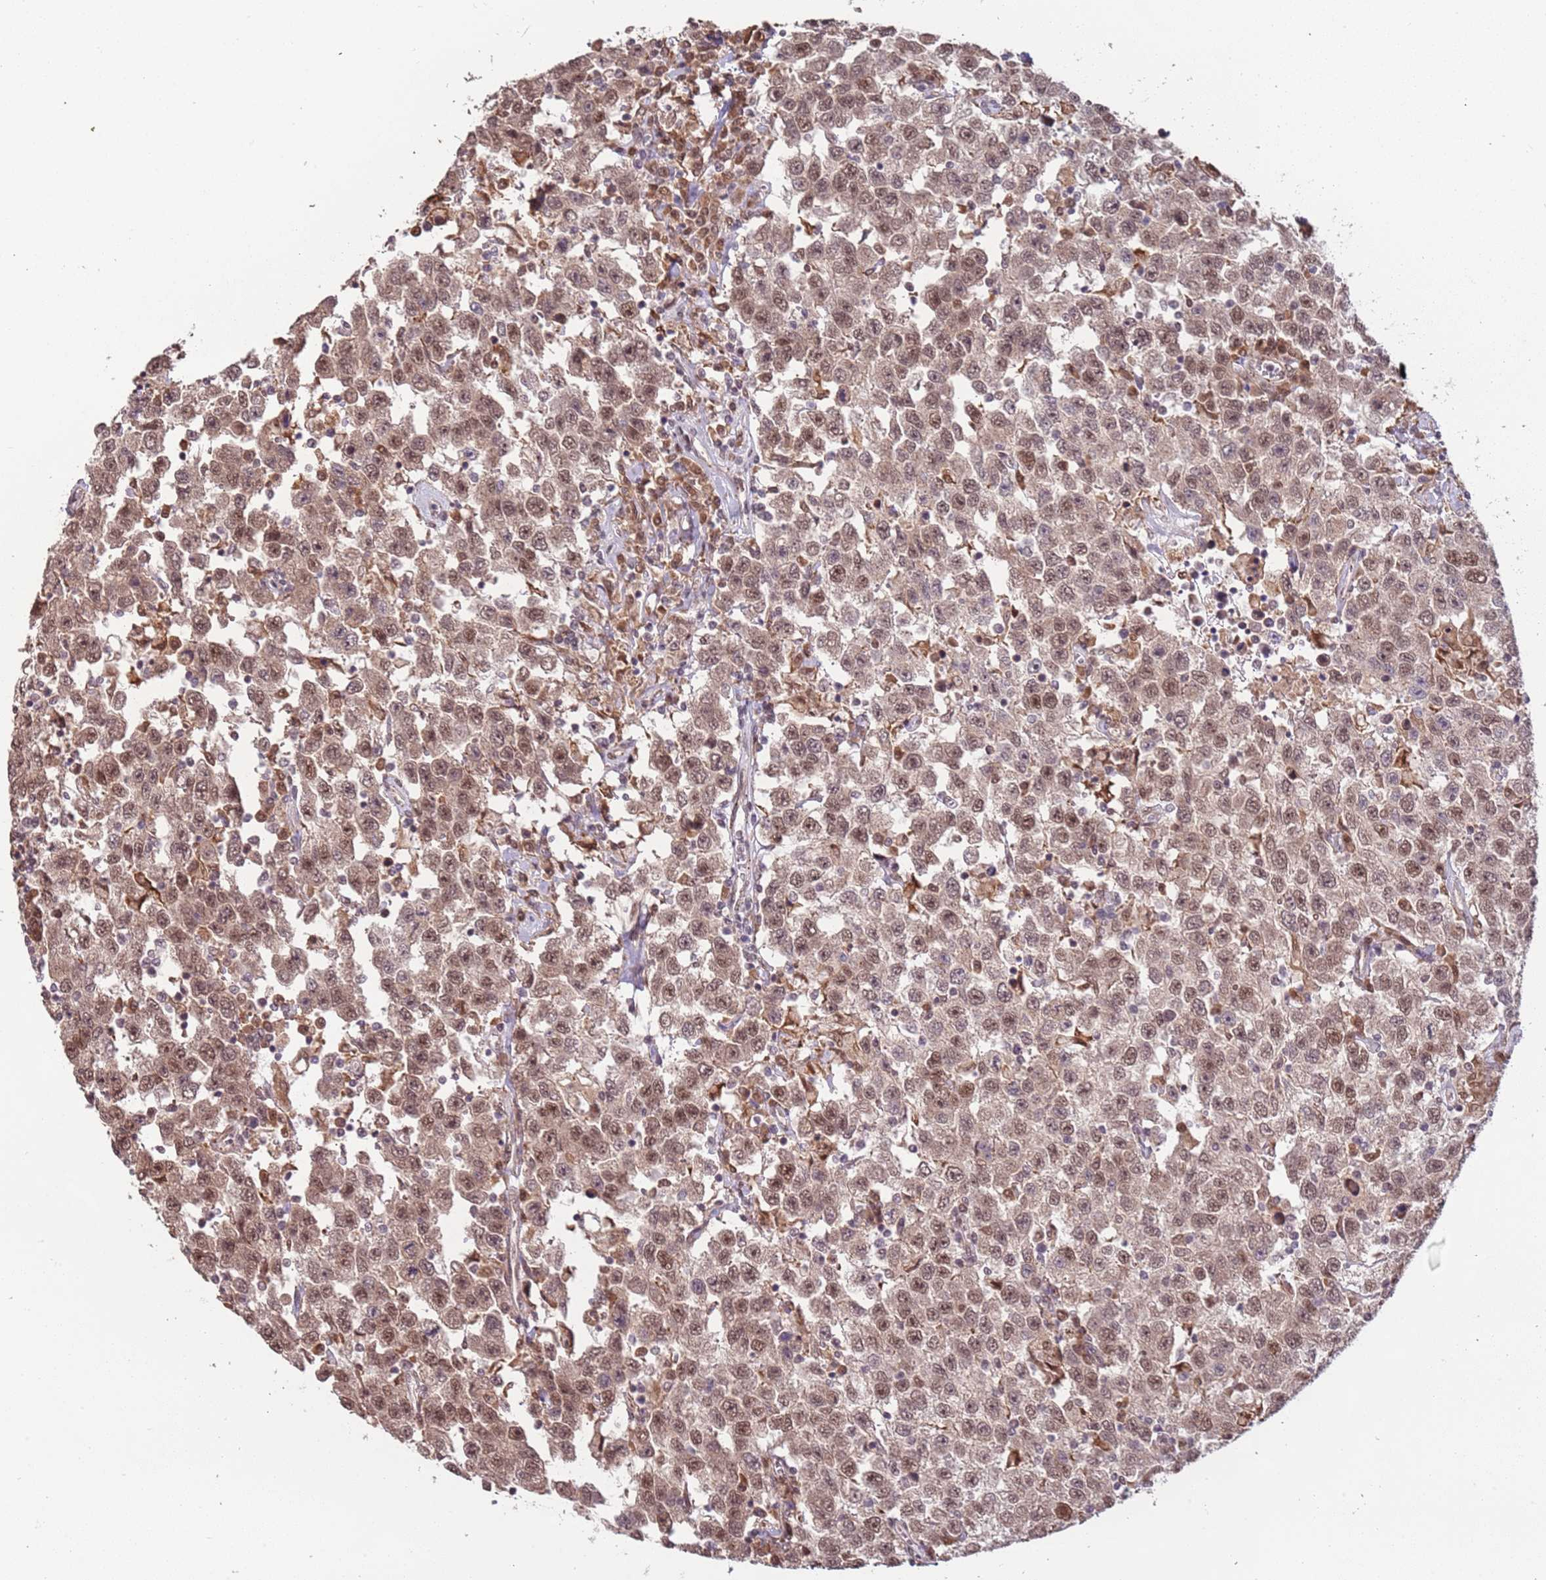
{"staining": {"intensity": "moderate", "quantity": ">75%", "location": "nuclear"}, "tissue": "testis cancer", "cell_type": "Tumor cells", "image_type": "cancer", "snomed": [{"axis": "morphology", "description": "Seminoma, NOS"}, {"axis": "topography", "description": "Testis"}], "caption": "IHC (DAB (3,3'-diaminobenzidine)) staining of seminoma (testis) exhibits moderate nuclear protein positivity in about >75% of tumor cells.", "gene": "POLR3H", "patient": {"sex": "male", "age": 41}}